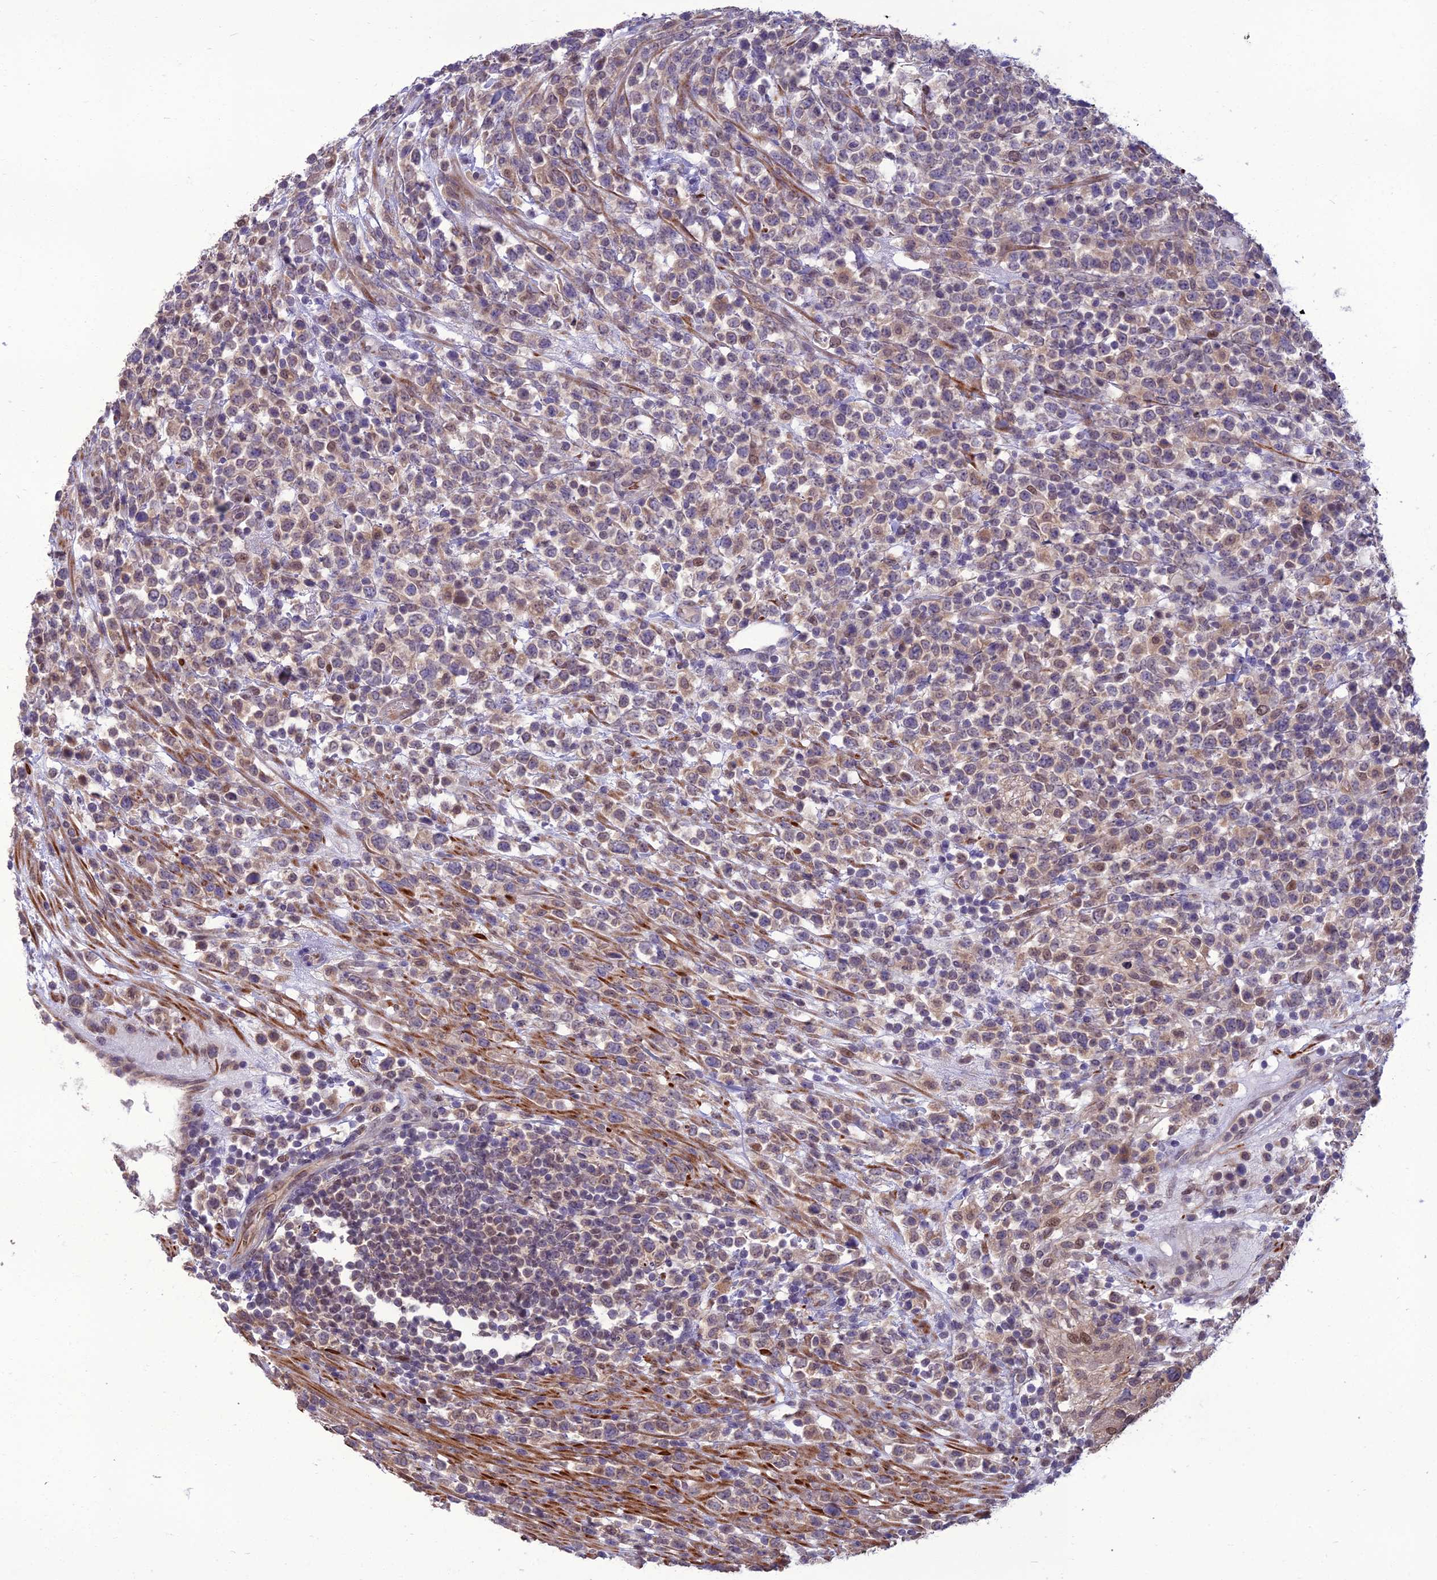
{"staining": {"intensity": "weak", "quantity": "<25%", "location": "nuclear"}, "tissue": "lymphoma", "cell_type": "Tumor cells", "image_type": "cancer", "snomed": [{"axis": "morphology", "description": "Malignant lymphoma, non-Hodgkin's type, High grade"}, {"axis": "topography", "description": "Colon"}], "caption": "Tumor cells are negative for protein expression in human lymphoma. (Brightfield microscopy of DAB immunohistochemistry (IHC) at high magnification).", "gene": "NR4A3", "patient": {"sex": "female", "age": 53}}